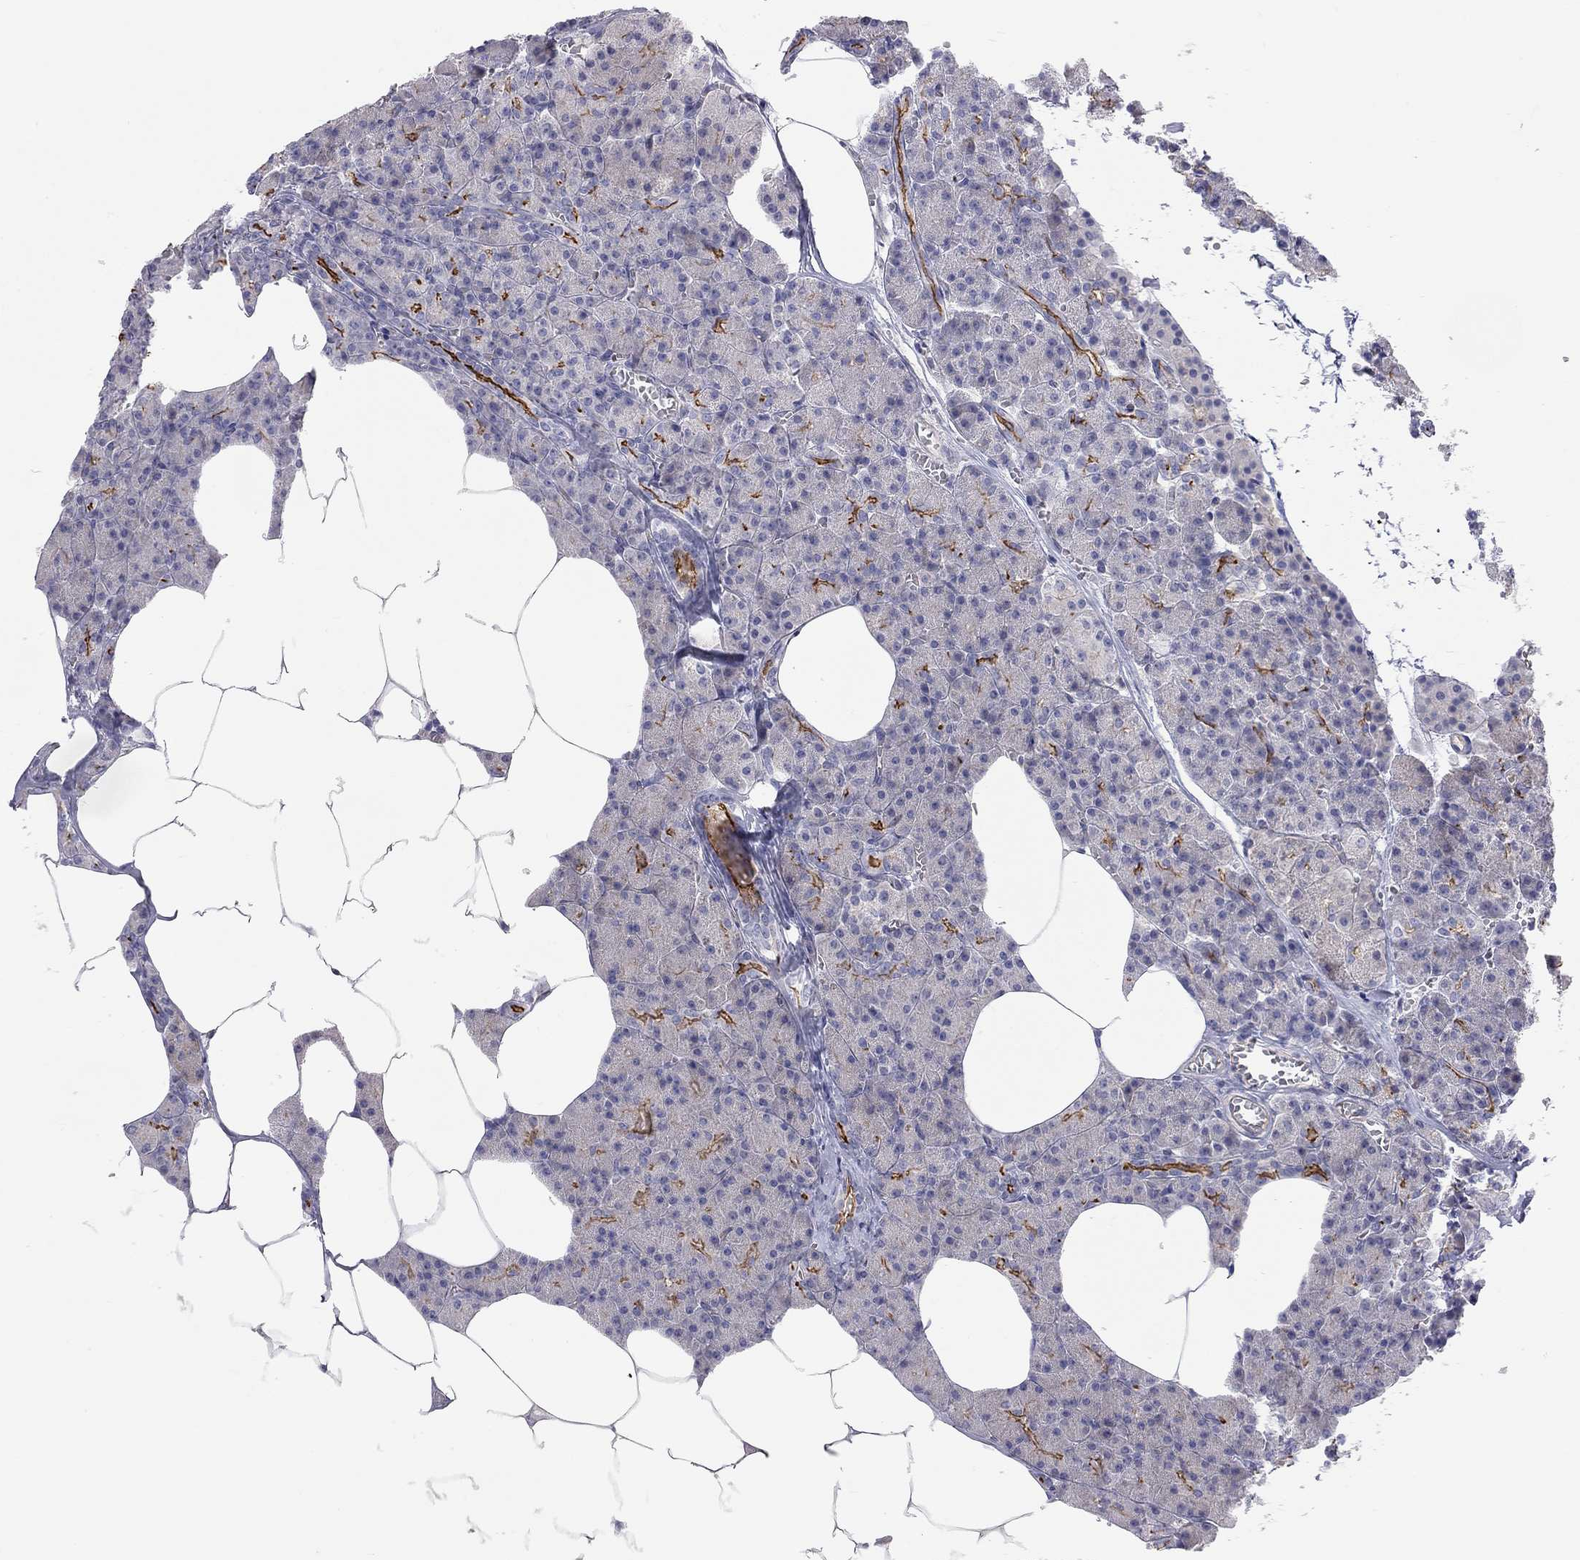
{"staining": {"intensity": "strong", "quantity": "<25%", "location": "cytoplasmic/membranous"}, "tissue": "pancreas", "cell_type": "Exocrine glandular cells", "image_type": "normal", "snomed": [{"axis": "morphology", "description": "Normal tissue, NOS"}, {"axis": "topography", "description": "Pancreas"}], "caption": "IHC histopathology image of normal pancreas: pancreas stained using immunohistochemistry demonstrates medium levels of strong protein expression localized specifically in the cytoplasmic/membranous of exocrine glandular cells, appearing as a cytoplasmic/membranous brown color.", "gene": "GPRC5B", "patient": {"sex": "female", "age": 45}}